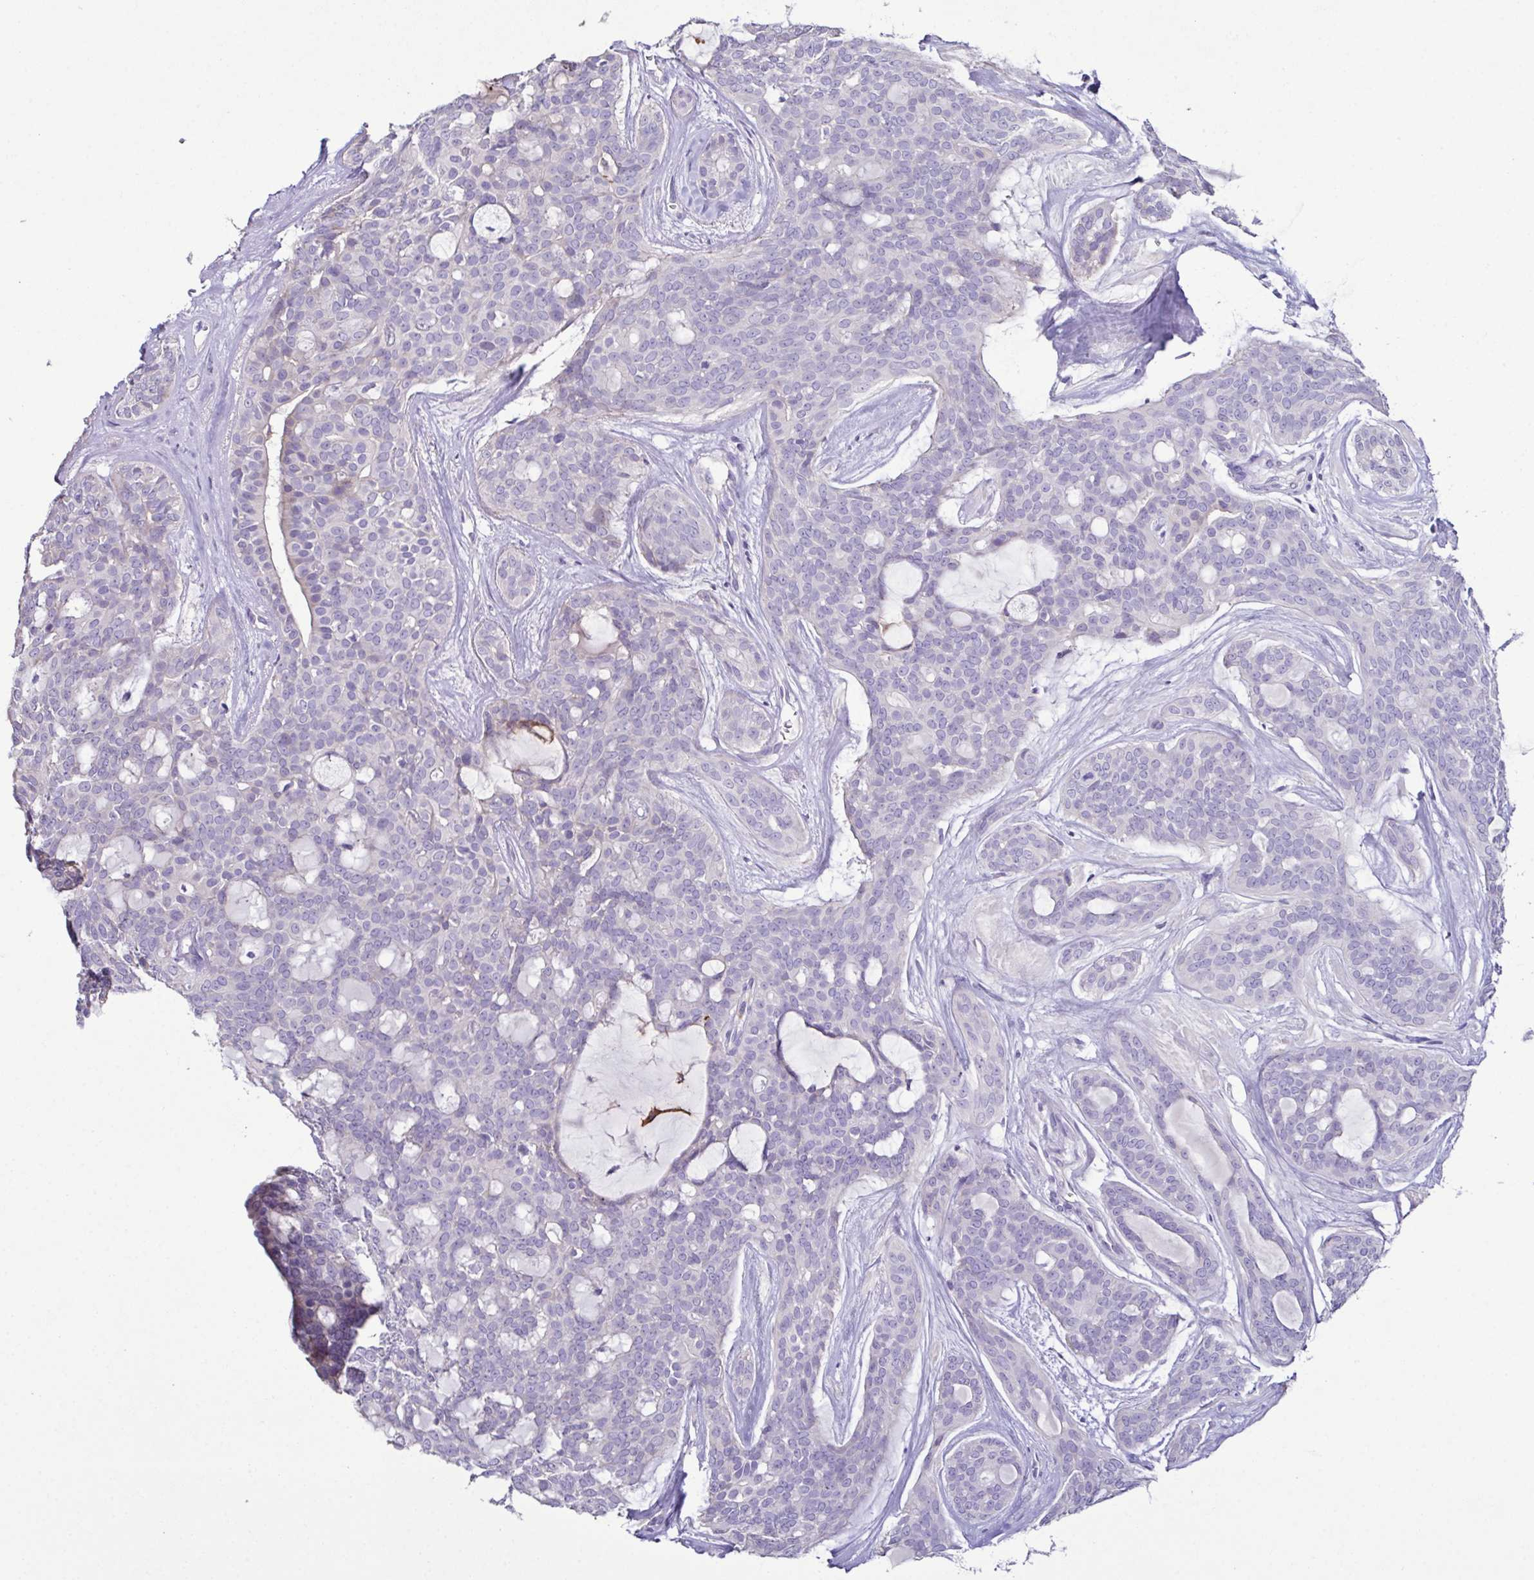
{"staining": {"intensity": "negative", "quantity": "none", "location": "none"}, "tissue": "head and neck cancer", "cell_type": "Tumor cells", "image_type": "cancer", "snomed": [{"axis": "morphology", "description": "Adenocarcinoma, NOS"}, {"axis": "topography", "description": "Head-Neck"}], "caption": "IHC image of head and neck cancer stained for a protein (brown), which displays no positivity in tumor cells. (DAB (3,3'-diaminobenzidine) immunohistochemistry (IHC) visualized using brightfield microscopy, high magnification).", "gene": "MARCO", "patient": {"sex": "male", "age": 66}}